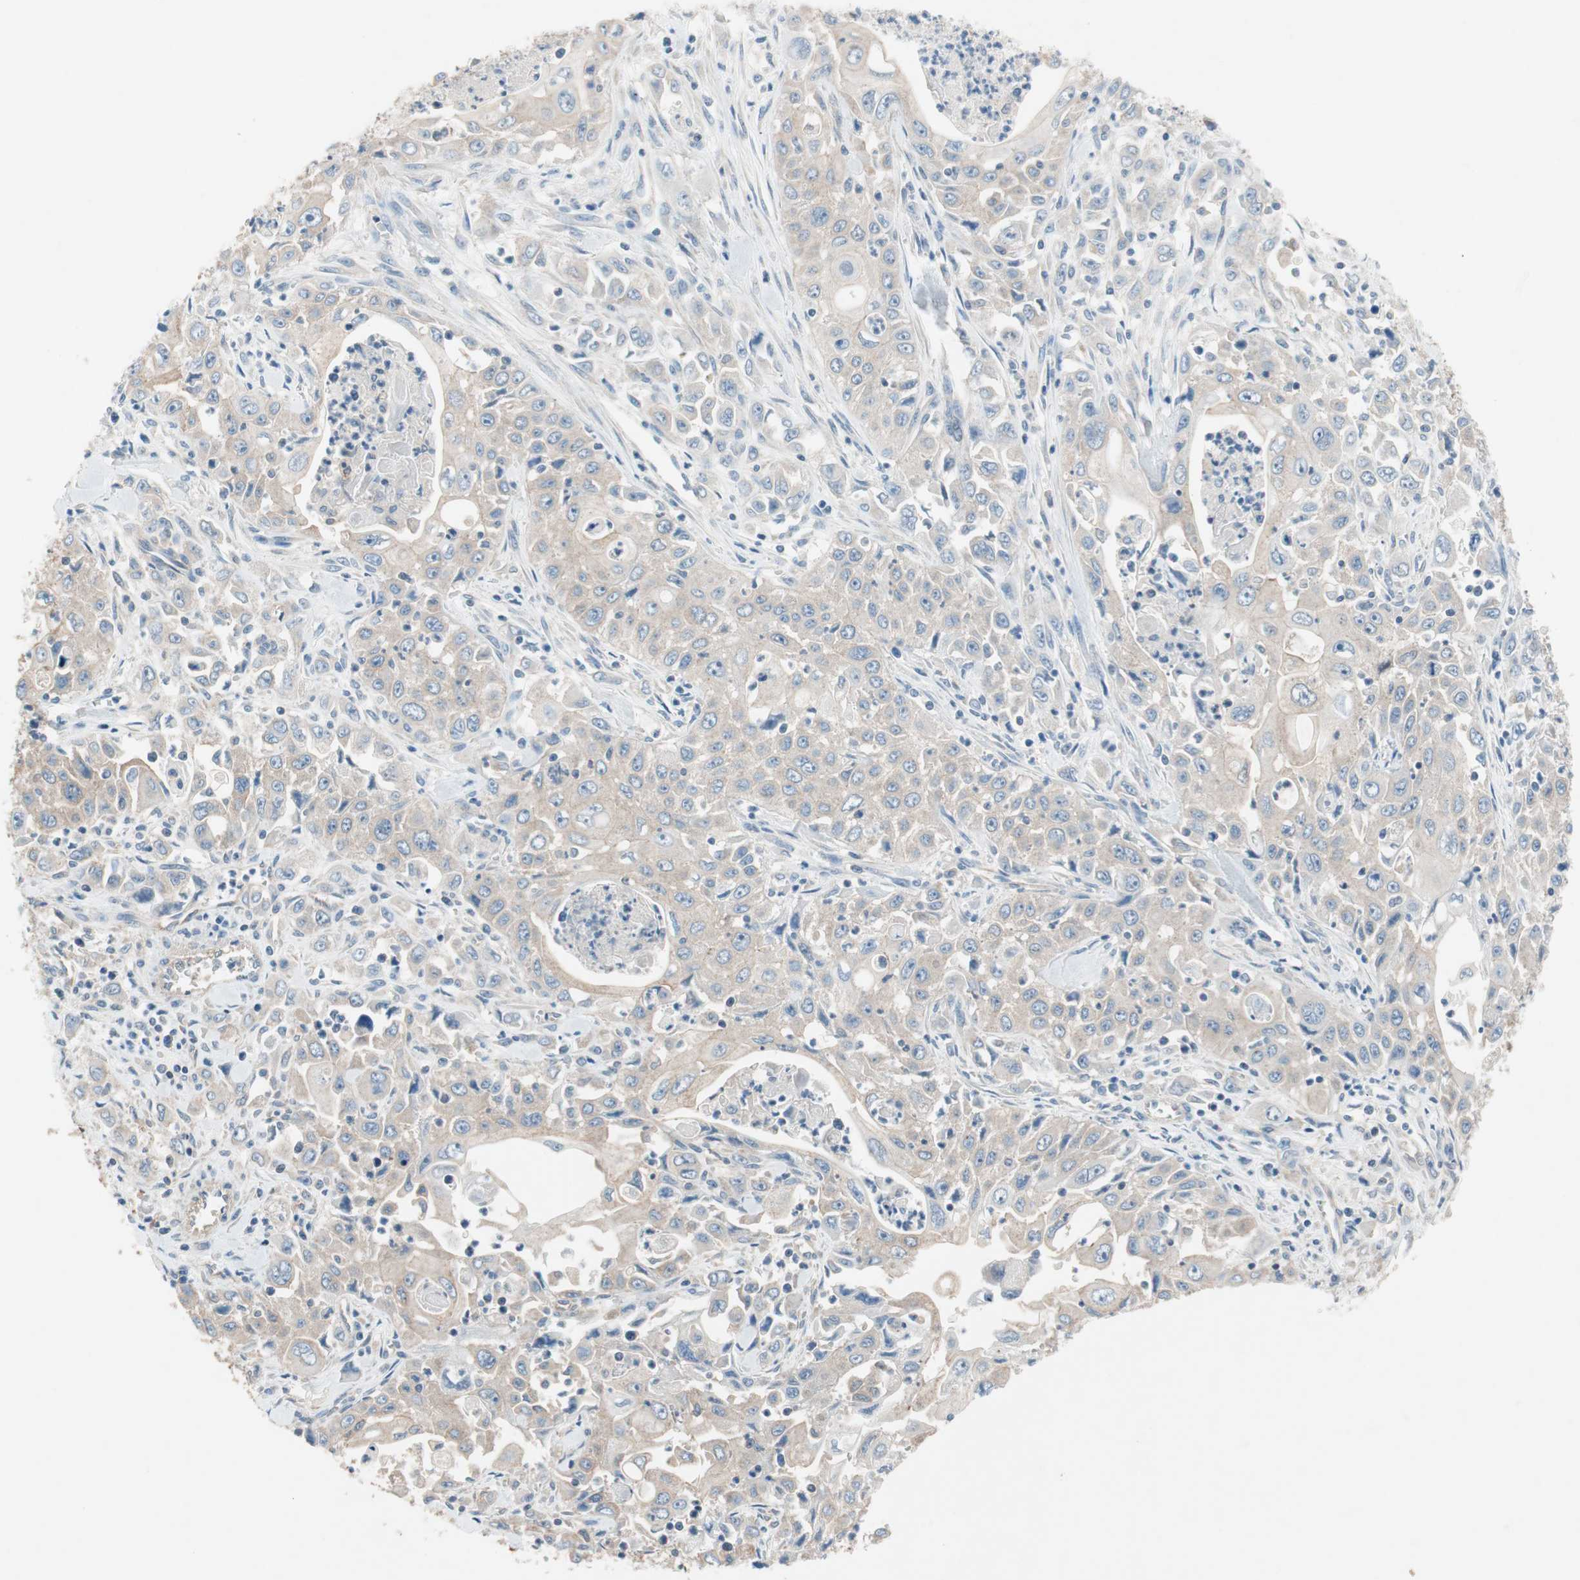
{"staining": {"intensity": "negative", "quantity": "none", "location": "none"}, "tissue": "pancreatic cancer", "cell_type": "Tumor cells", "image_type": "cancer", "snomed": [{"axis": "morphology", "description": "Adenocarcinoma, NOS"}, {"axis": "topography", "description": "Pancreas"}], "caption": "Immunohistochemical staining of adenocarcinoma (pancreatic) exhibits no significant expression in tumor cells.", "gene": "GLUL", "patient": {"sex": "male", "age": 70}}